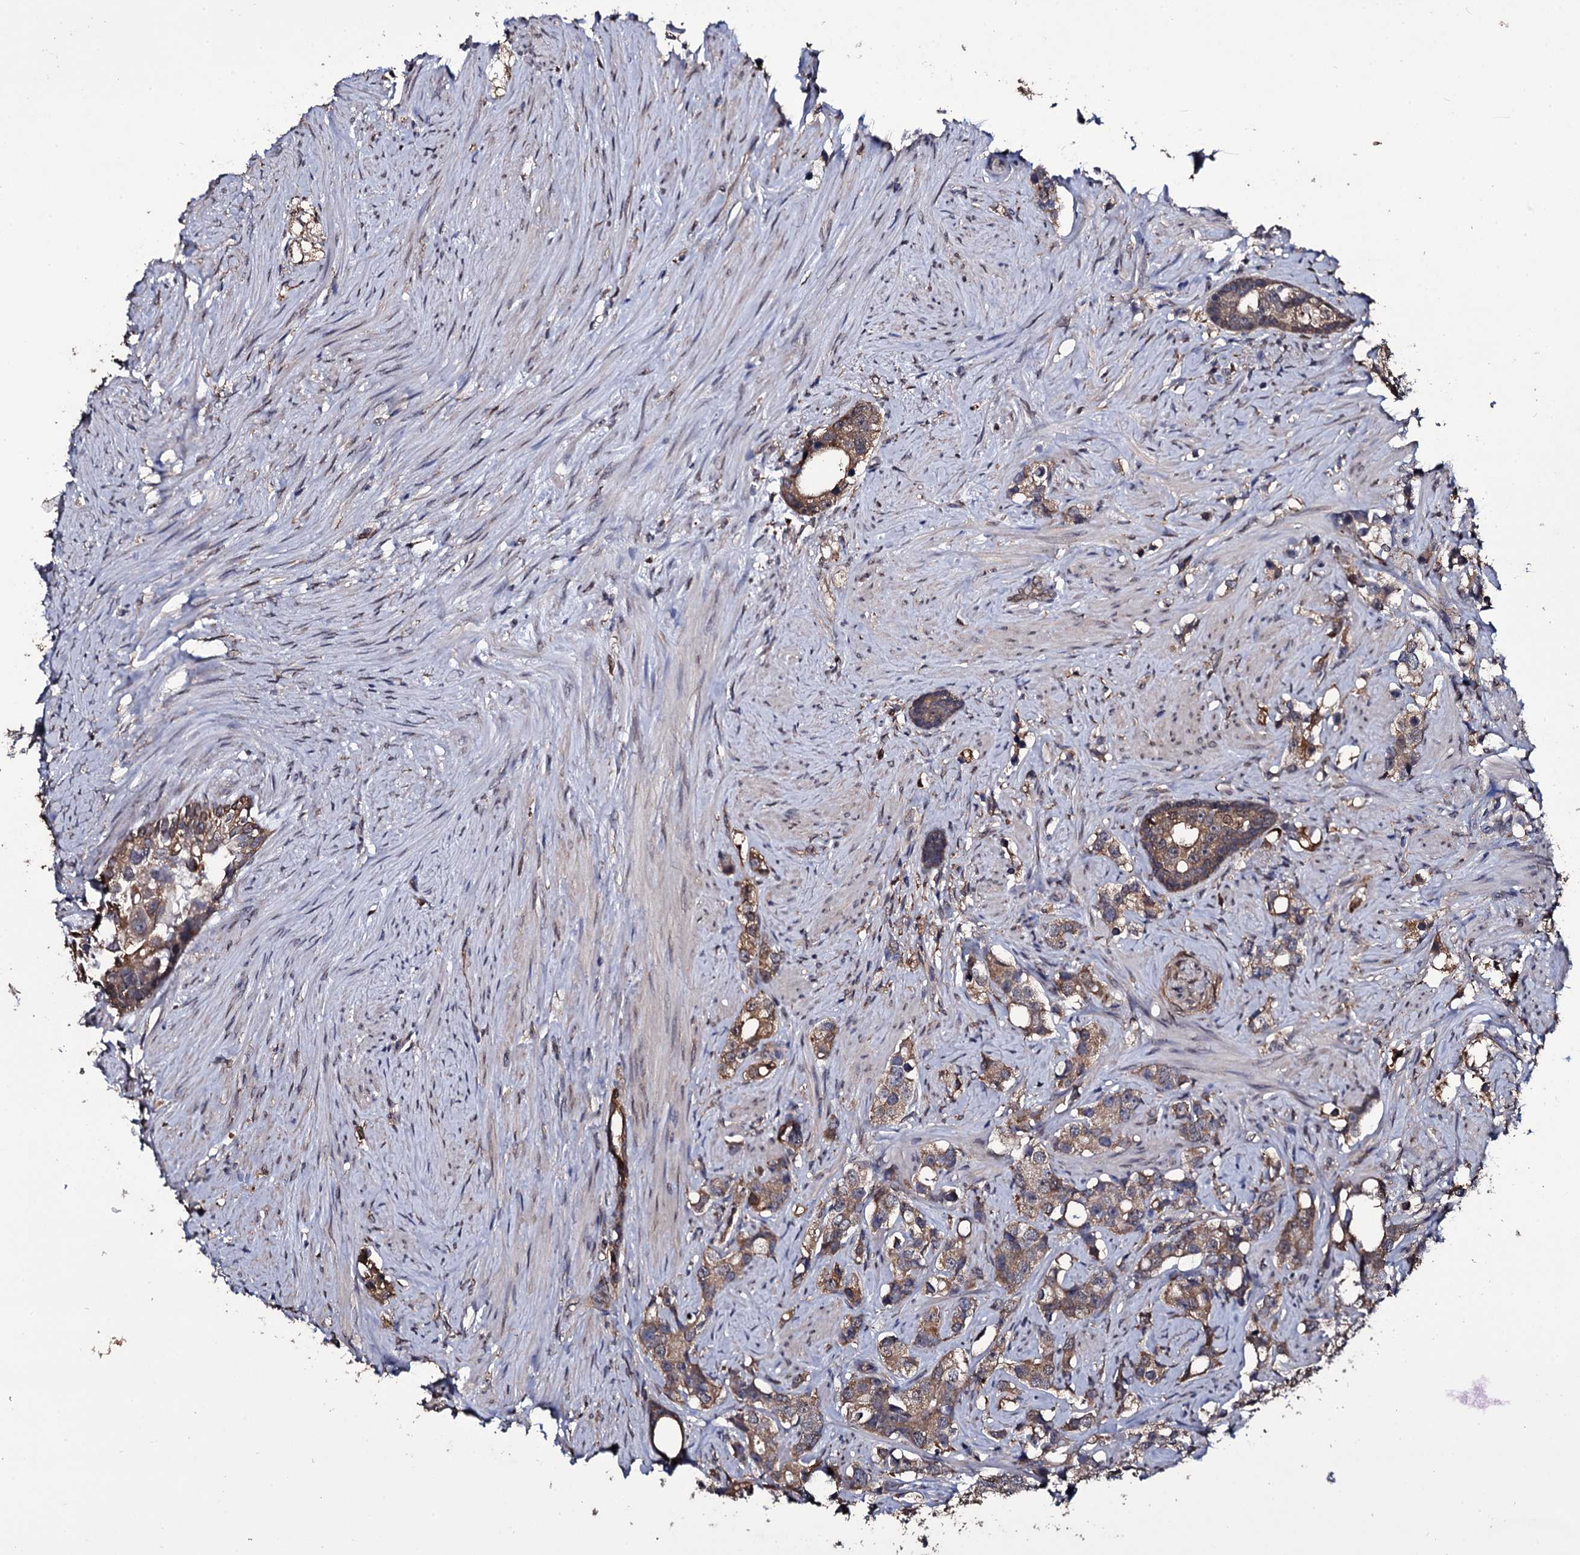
{"staining": {"intensity": "strong", "quantity": ">75%", "location": "cytoplasmic/membranous,nuclear"}, "tissue": "prostate cancer", "cell_type": "Tumor cells", "image_type": "cancer", "snomed": [{"axis": "morphology", "description": "Adenocarcinoma, High grade"}, {"axis": "topography", "description": "Prostate"}], "caption": "High-grade adenocarcinoma (prostate) tissue displays strong cytoplasmic/membranous and nuclear positivity in about >75% of tumor cells, visualized by immunohistochemistry.", "gene": "CRYL1", "patient": {"sex": "male", "age": 63}}